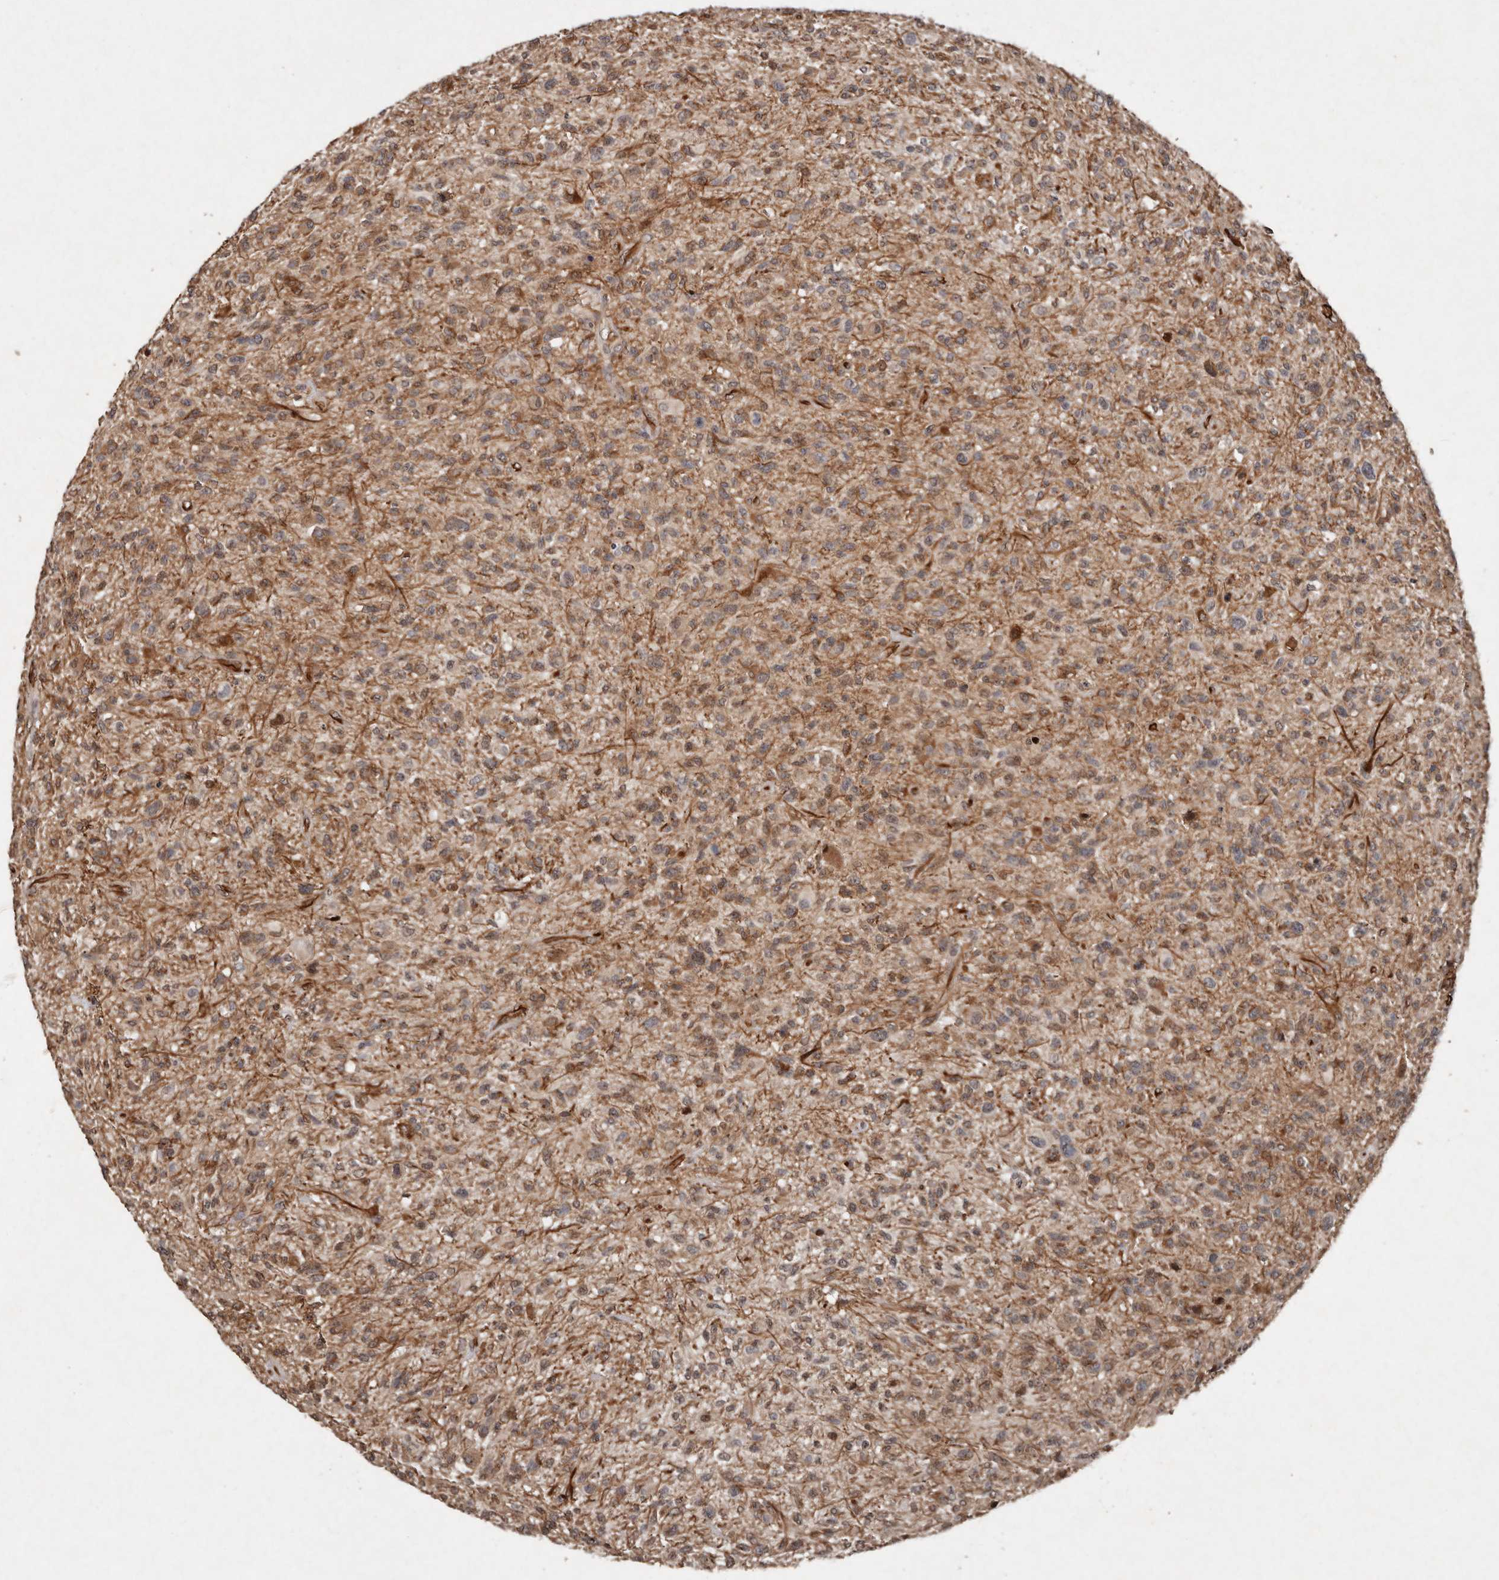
{"staining": {"intensity": "moderate", "quantity": ">75%", "location": "cytoplasmic/membranous"}, "tissue": "glioma", "cell_type": "Tumor cells", "image_type": "cancer", "snomed": [{"axis": "morphology", "description": "Glioma, malignant, High grade"}, {"axis": "topography", "description": "Brain"}], "caption": "Immunohistochemistry image of human glioma stained for a protein (brown), which shows medium levels of moderate cytoplasmic/membranous positivity in about >75% of tumor cells.", "gene": "DIP2C", "patient": {"sex": "male", "age": 47}}